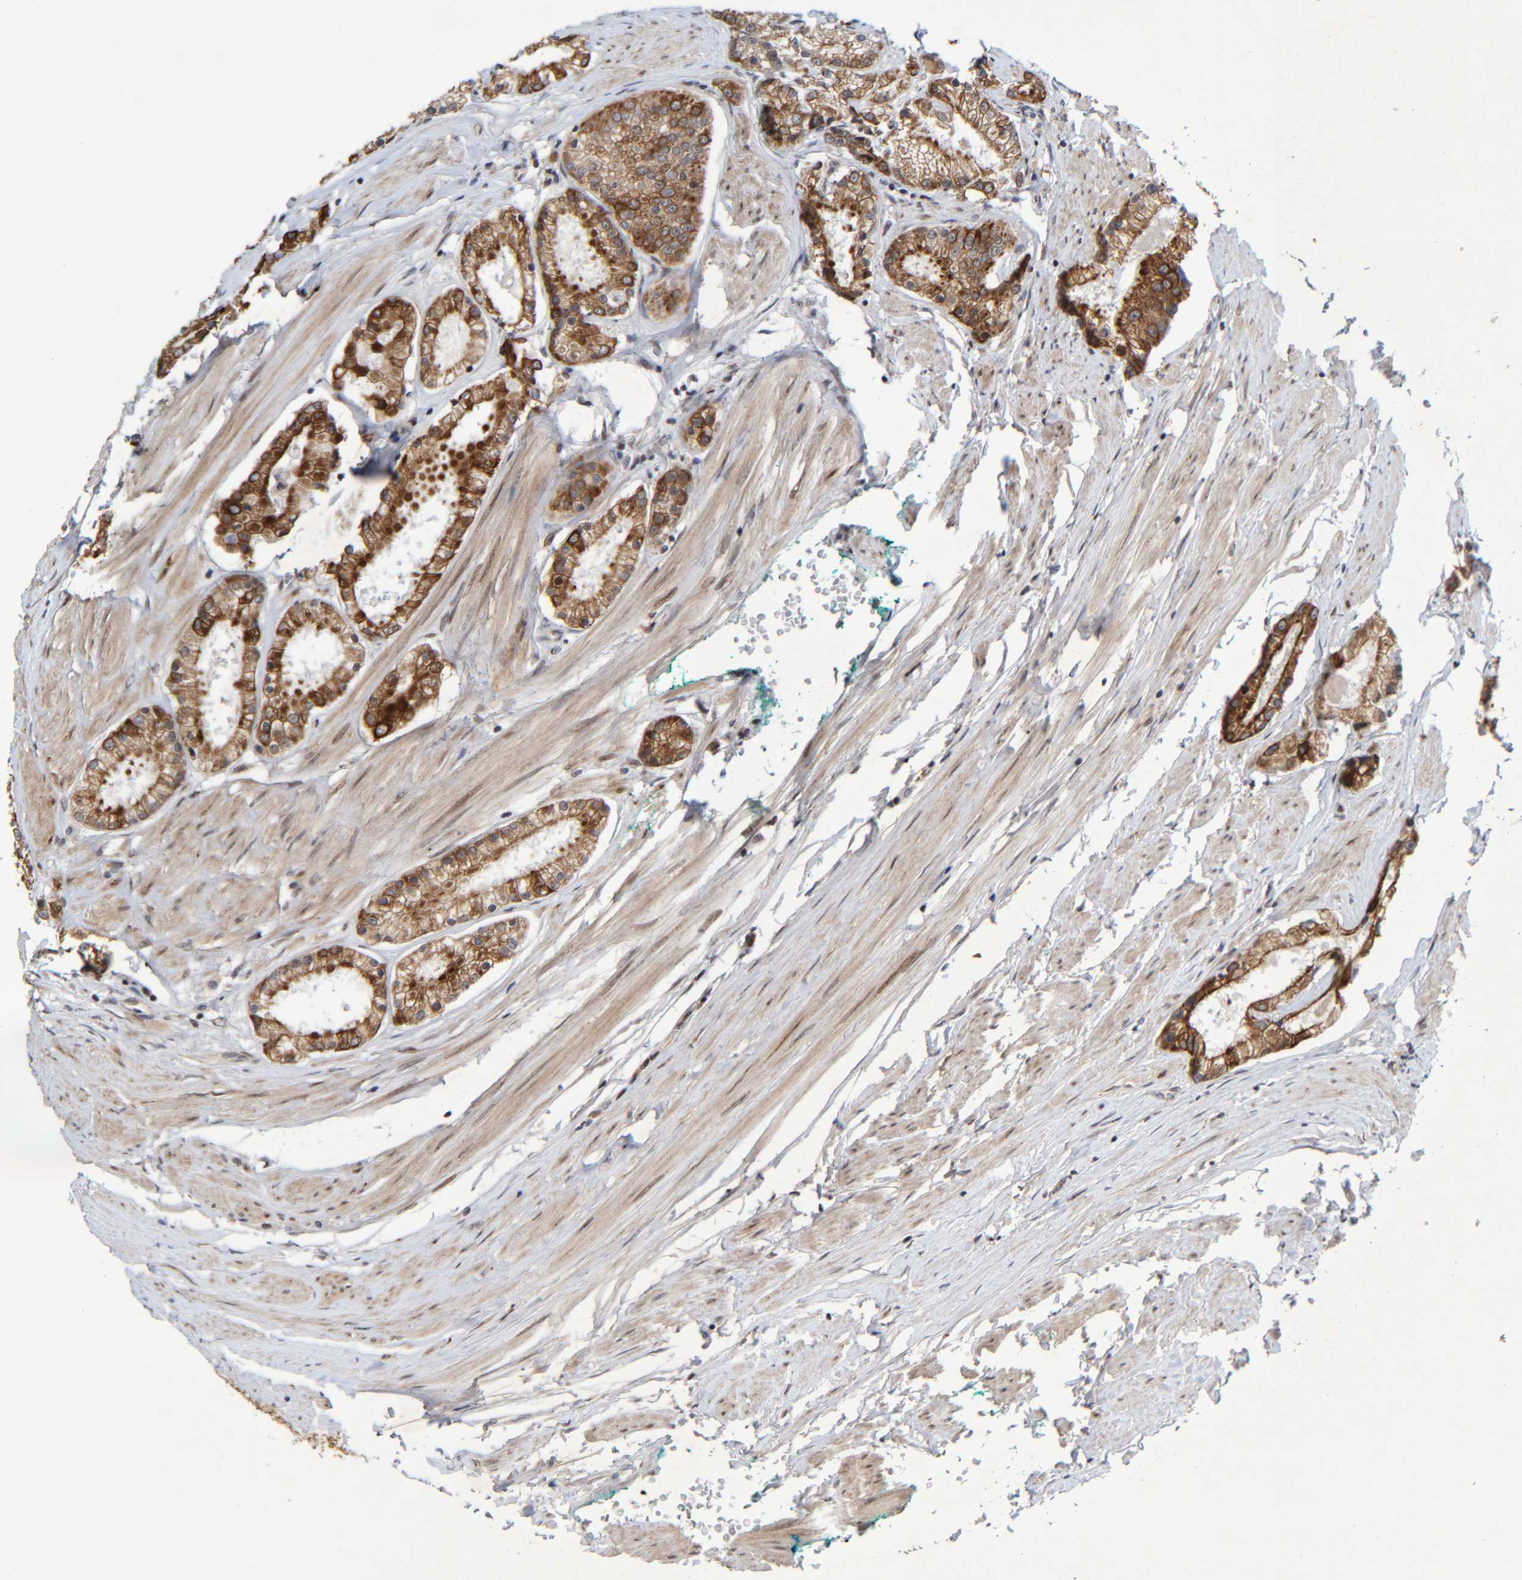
{"staining": {"intensity": "moderate", "quantity": ">75%", "location": "cytoplasmic/membranous"}, "tissue": "prostate cancer", "cell_type": "Tumor cells", "image_type": "cancer", "snomed": [{"axis": "morphology", "description": "Adenocarcinoma, Low grade"}, {"axis": "topography", "description": "Prostate"}], "caption": "Immunohistochemical staining of human prostate adenocarcinoma (low-grade) demonstrates moderate cytoplasmic/membranous protein expression in about >75% of tumor cells.", "gene": "CCDC57", "patient": {"sex": "male", "age": 63}}